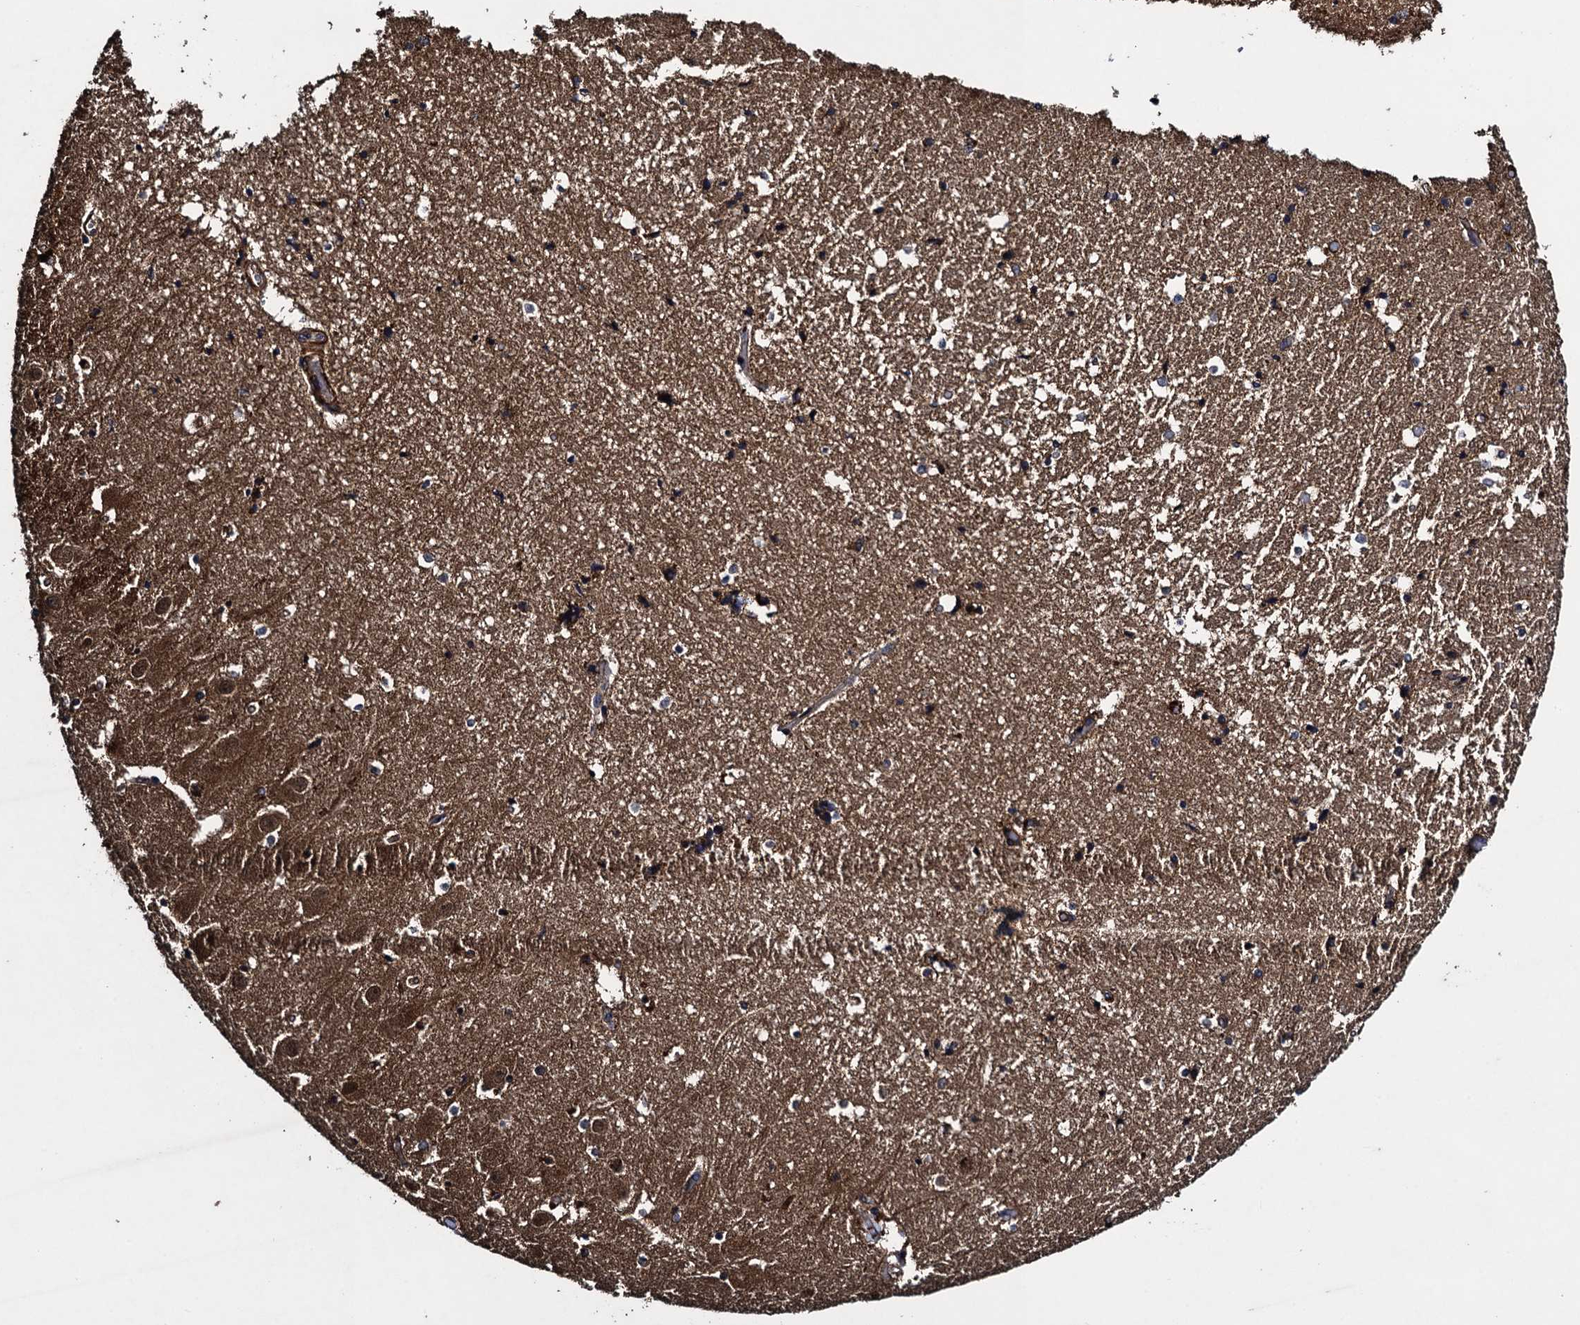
{"staining": {"intensity": "moderate", "quantity": "<25%", "location": "cytoplasmic/membranous"}, "tissue": "hippocampus", "cell_type": "Glial cells", "image_type": "normal", "snomed": [{"axis": "morphology", "description": "Normal tissue, NOS"}, {"axis": "topography", "description": "Hippocampus"}], "caption": "Normal hippocampus reveals moderate cytoplasmic/membranous staining in approximately <25% of glial cells (brown staining indicates protein expression, while blue staining denotes nuclei)..", "gene": "CNTN5", "patient": {"sex": "female", "age": 52}}